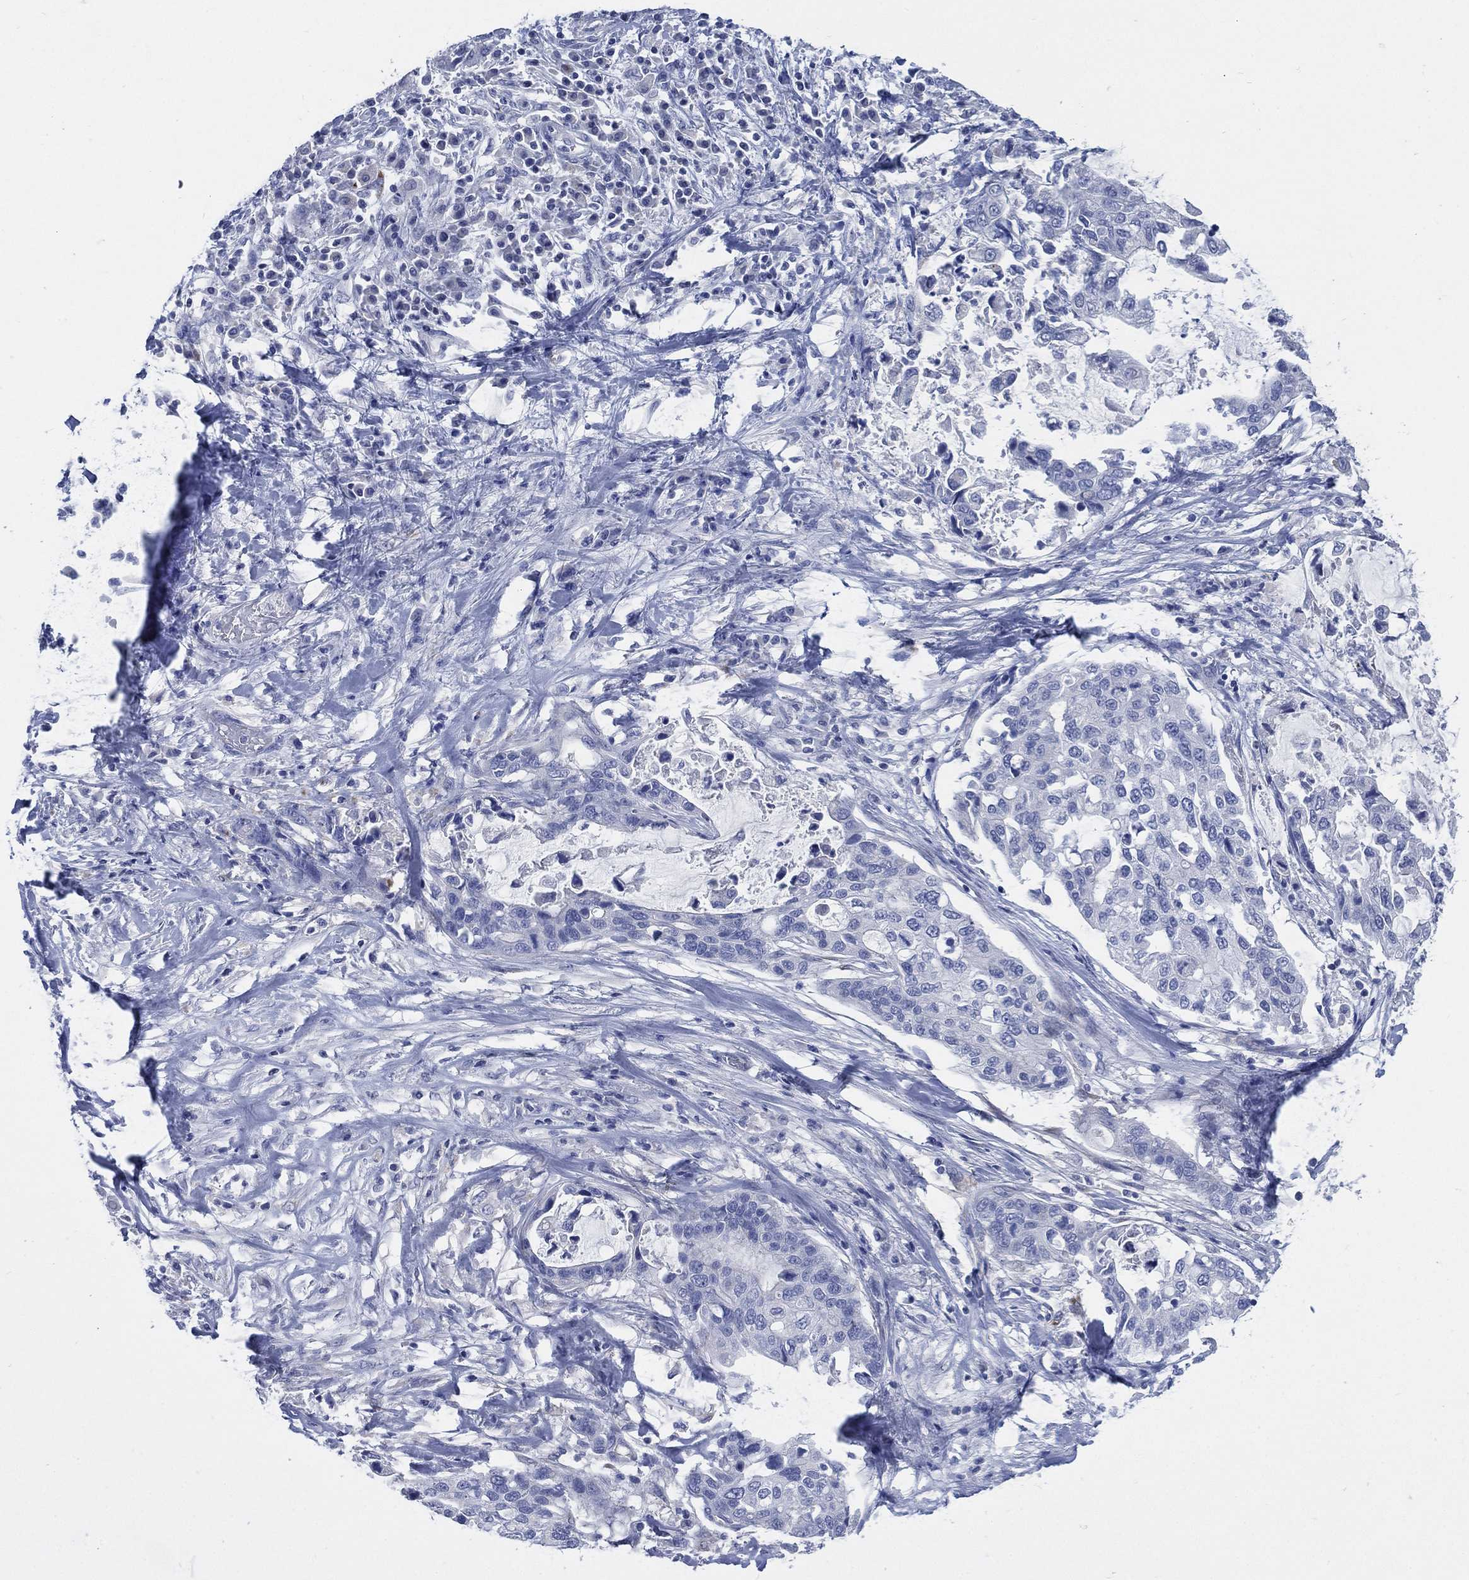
{"staining": {"intensity": "negative", "quantity": "none", "location": "none"}, "tissue": "stomach cancer", "cell_type": "Tumor cells", "image_type": "cancer", "snomed": [{"axis": "morphology", "description": "Adenocarcinoma, NOS"}, {"axis": "topography", "description": "Stomach"}], "caption": "A high-resolution histopathology image shows immunohistochemistry staining of stomach cancer (adenocarcinoma), which shows no significant expression in tumor cells. The staining is performed using DAB brown chromogen with nuclei counter-stained in using hematoxylin.", "gene": "C5orf46", "patient": {"sex": "male", "age": 54}}